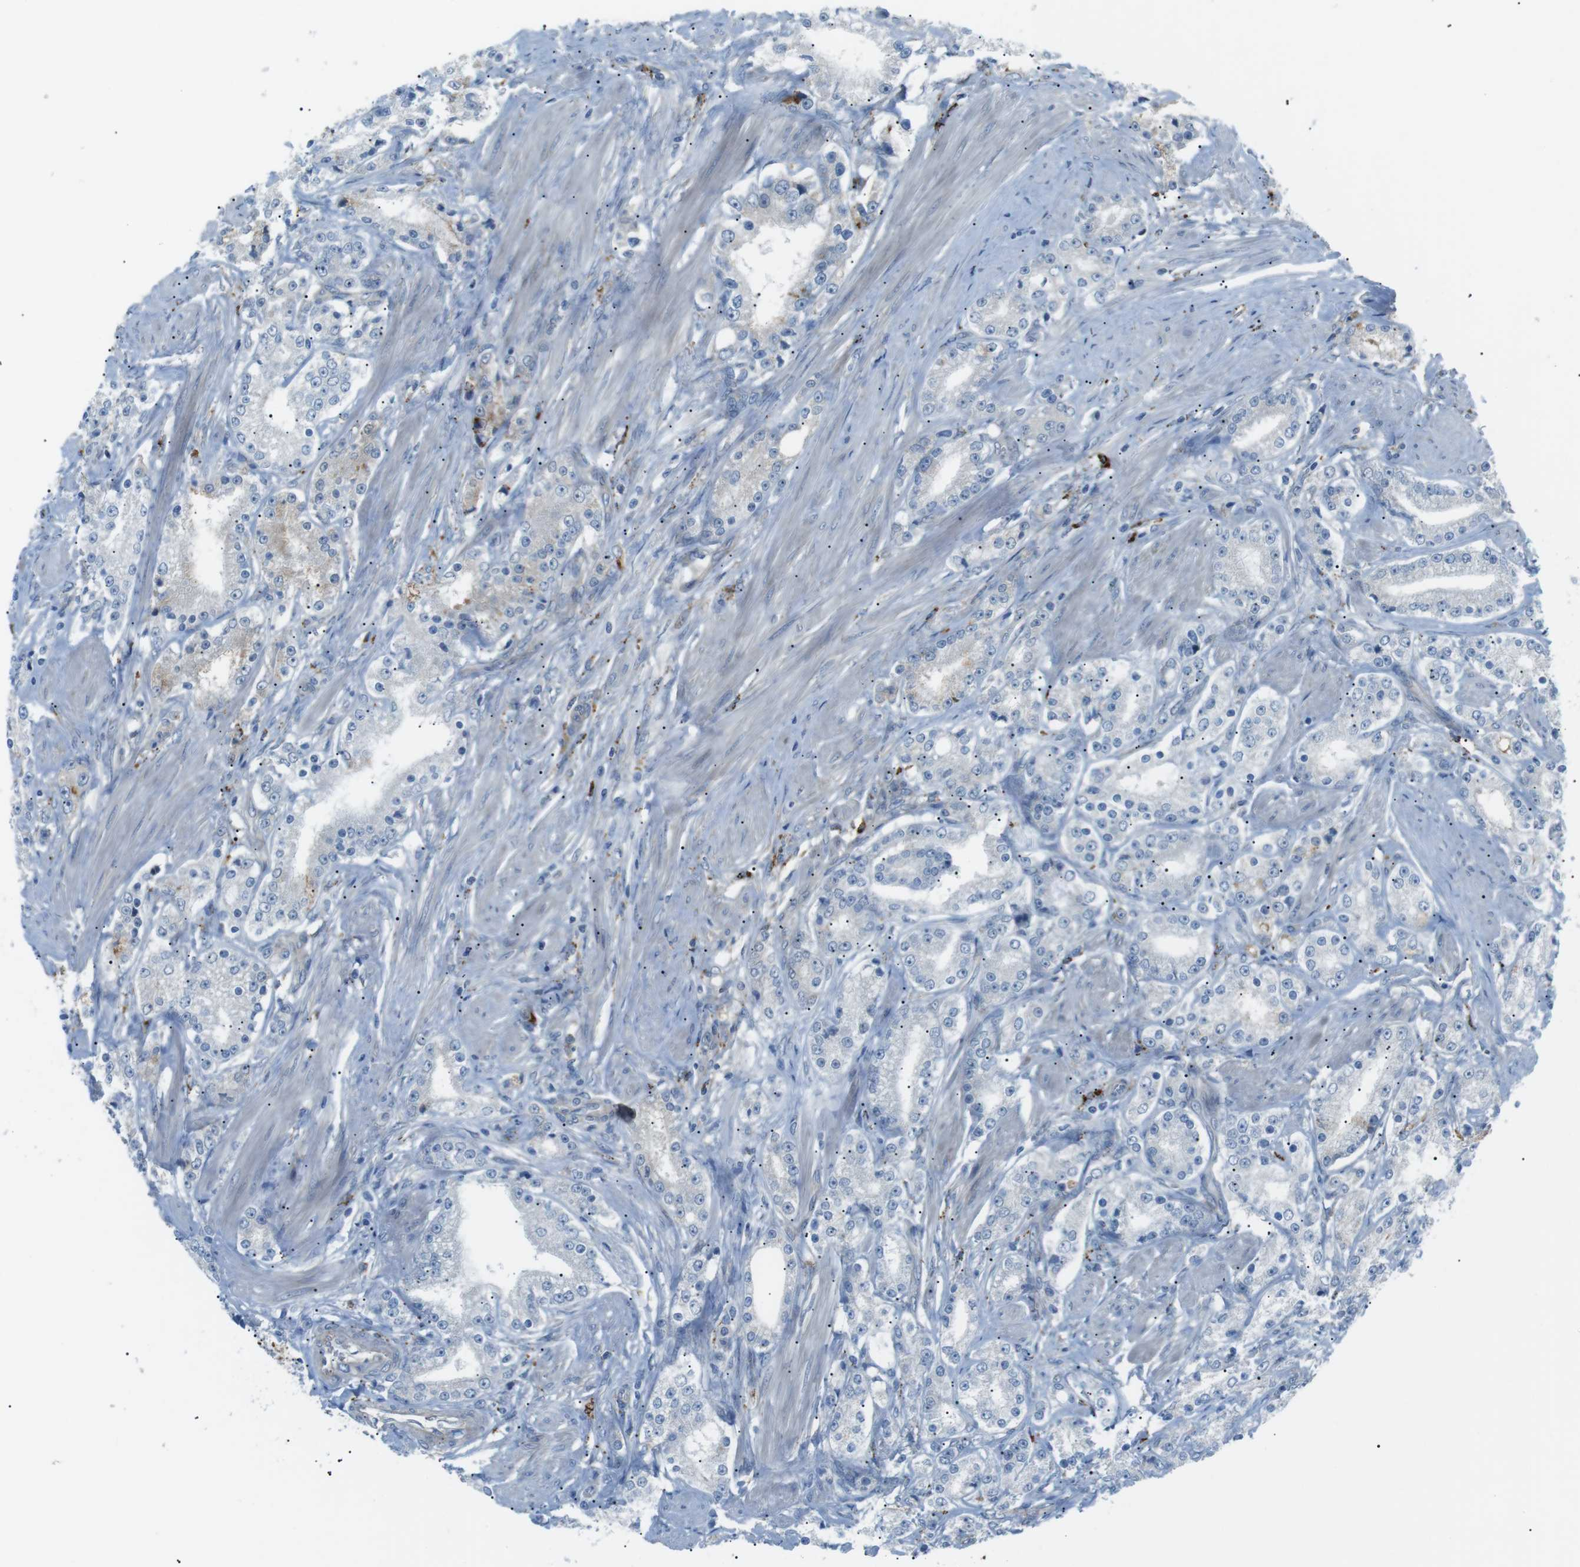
{"staining": {"intensity": "negative", "quantity": "none", "location": "none"}, "tissue": "prostate cancer", "cell_type": "Tumor cells", "image_type": "cancer", "snomed": [{"axis": "morphology", "description": "Adenocarcinoma, Low grade"}, {"axis": "topography", "description": "Prostate"}], "caption": "This is an IHC image of human prostate adenocarcinoma (low-grade). There is no staining in tumor cells.", "gene": "B4GALNT2", "patient": {"sex": "male", "age": 63}}